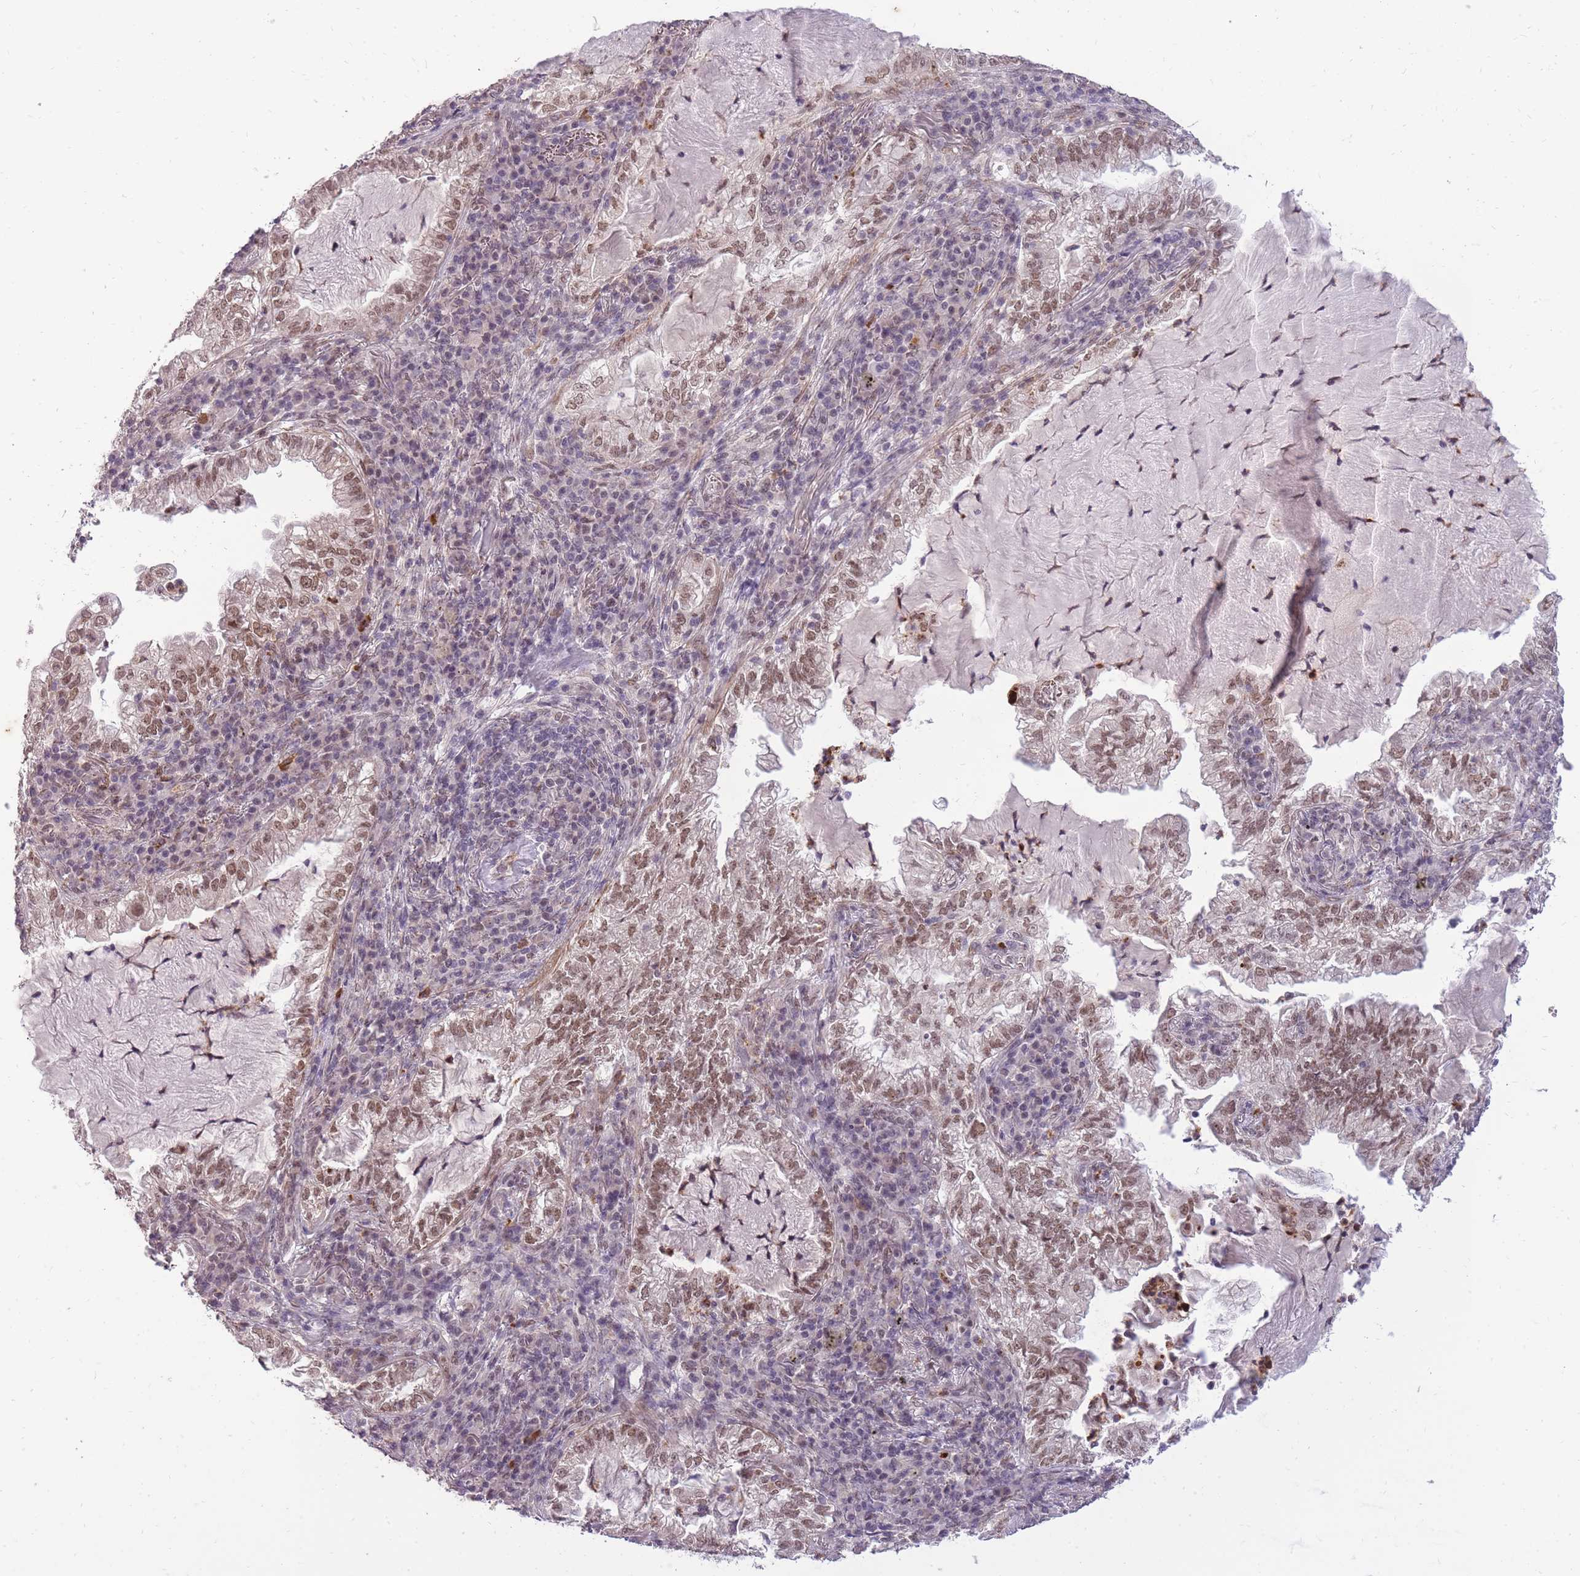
{"staining": {"intensity": "moderate", "quantity": ">75%", "location": "nuclear"}, "tissue": "lung cancer", "cell_type": "Tumor cells", "image_type": "cancer", "snomed": [{"axis": "morphology", "description": "Adenocarcinoma, NOS"}, {"axis": "topography", "description": "Lung"}], "caption": "Tumor cells exhibit medium levels of moderate nuclear staining in approximately >75% of cells in lung adenocarcinoma. Using DAB (3,3'-diaminobenzidine) (brown) and hematoxylin (blue) stains, captured at high magnification using brightfield microscopy.", "gene": "TIGD1", "patient": {"sex": "female", "age": 73}}